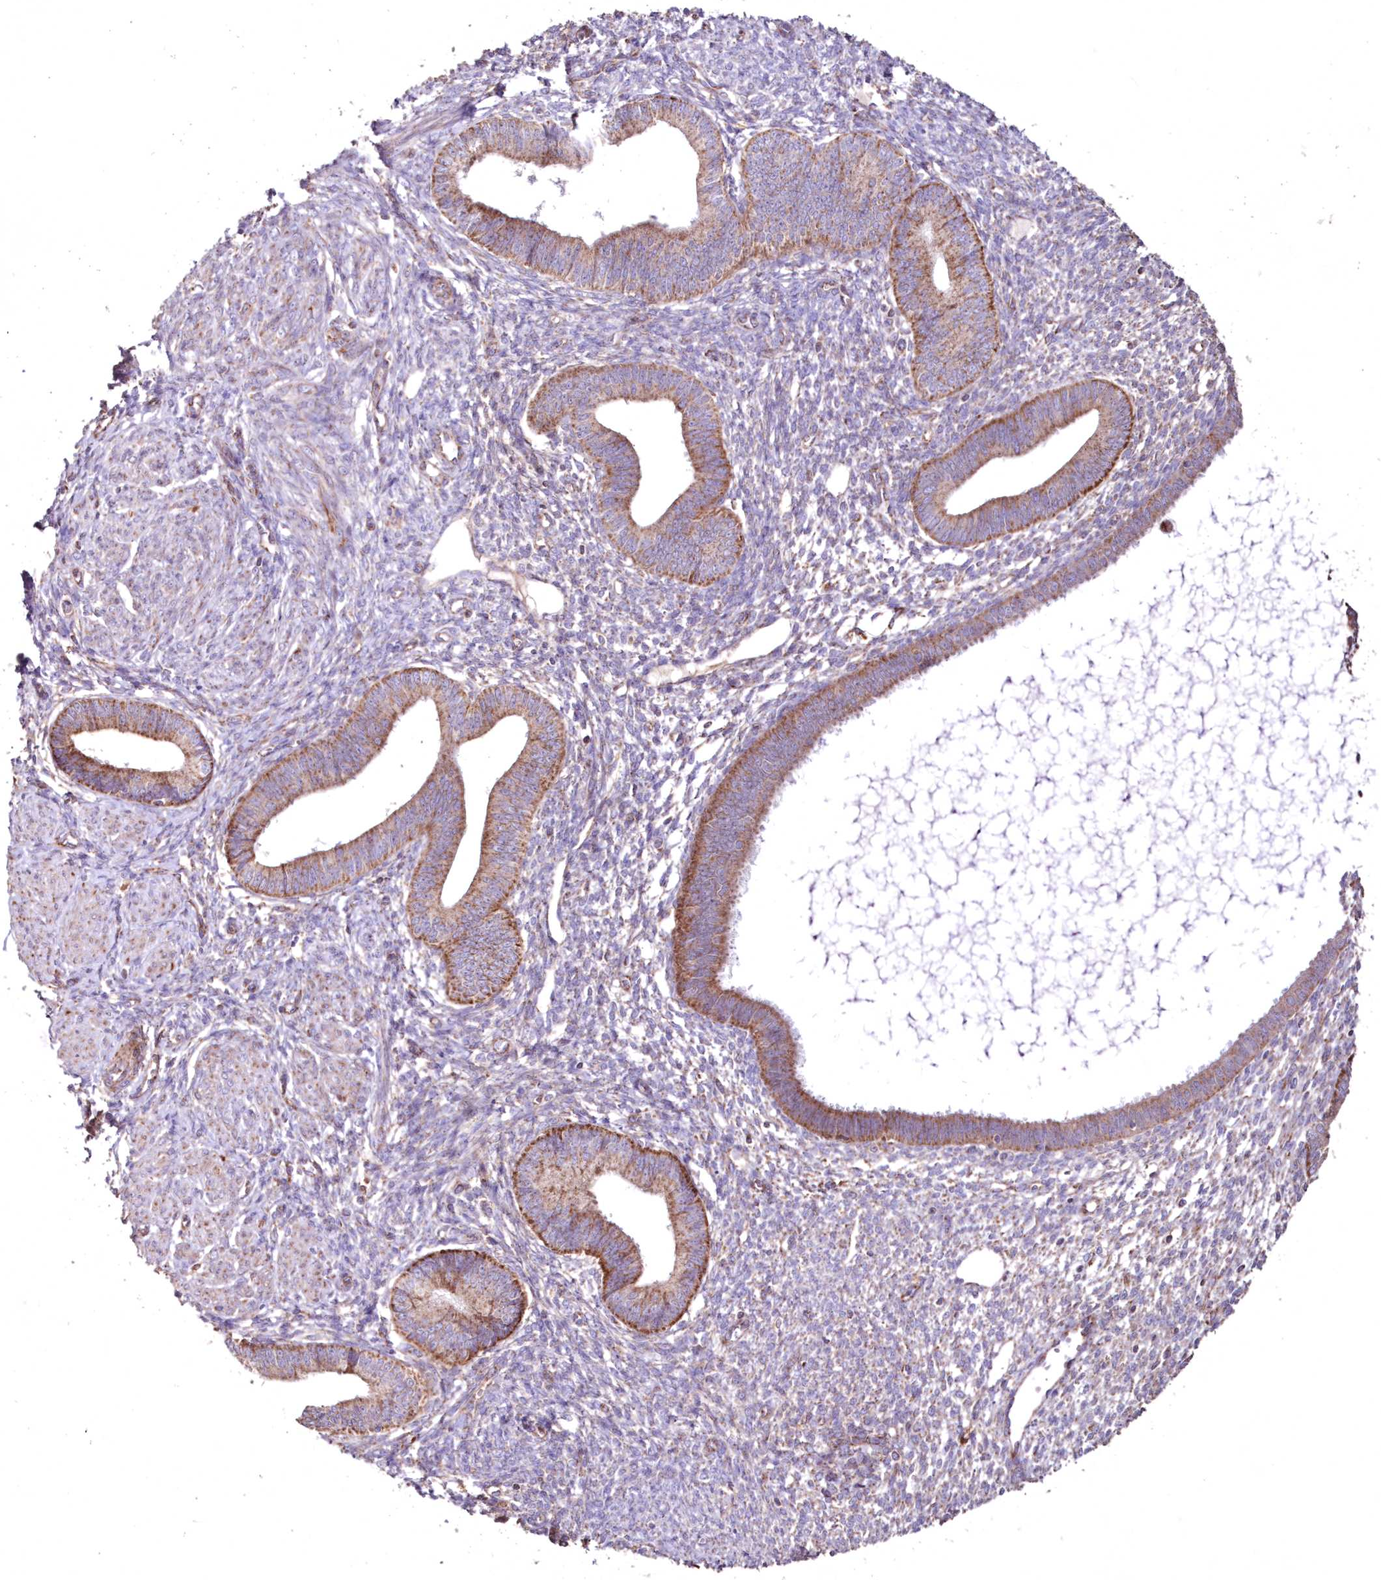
{"staining": {"intensity": "weak", "quantity": "<25%", "location": "cytoplasmic/membranous"}, "tissue": "endometrium", "cell_type": "Cells in endometrial stroma", "image_type": "normal", "snomed": [{"axis": "morphology", "description": "Normal tissue, NOS"}, {"axis": "topography", "description": "Endometrium"}], "caption": "Endometrium was stained to show a protein in brown. There is no significant positivity in cells in endometrial stroma. (DAB (3,3'-diaminobenzidine) IHC visualized using brightfield microscopy, high magnification).", "gene": "HADHB", "patient": {"sex": "female", "age": 46}}